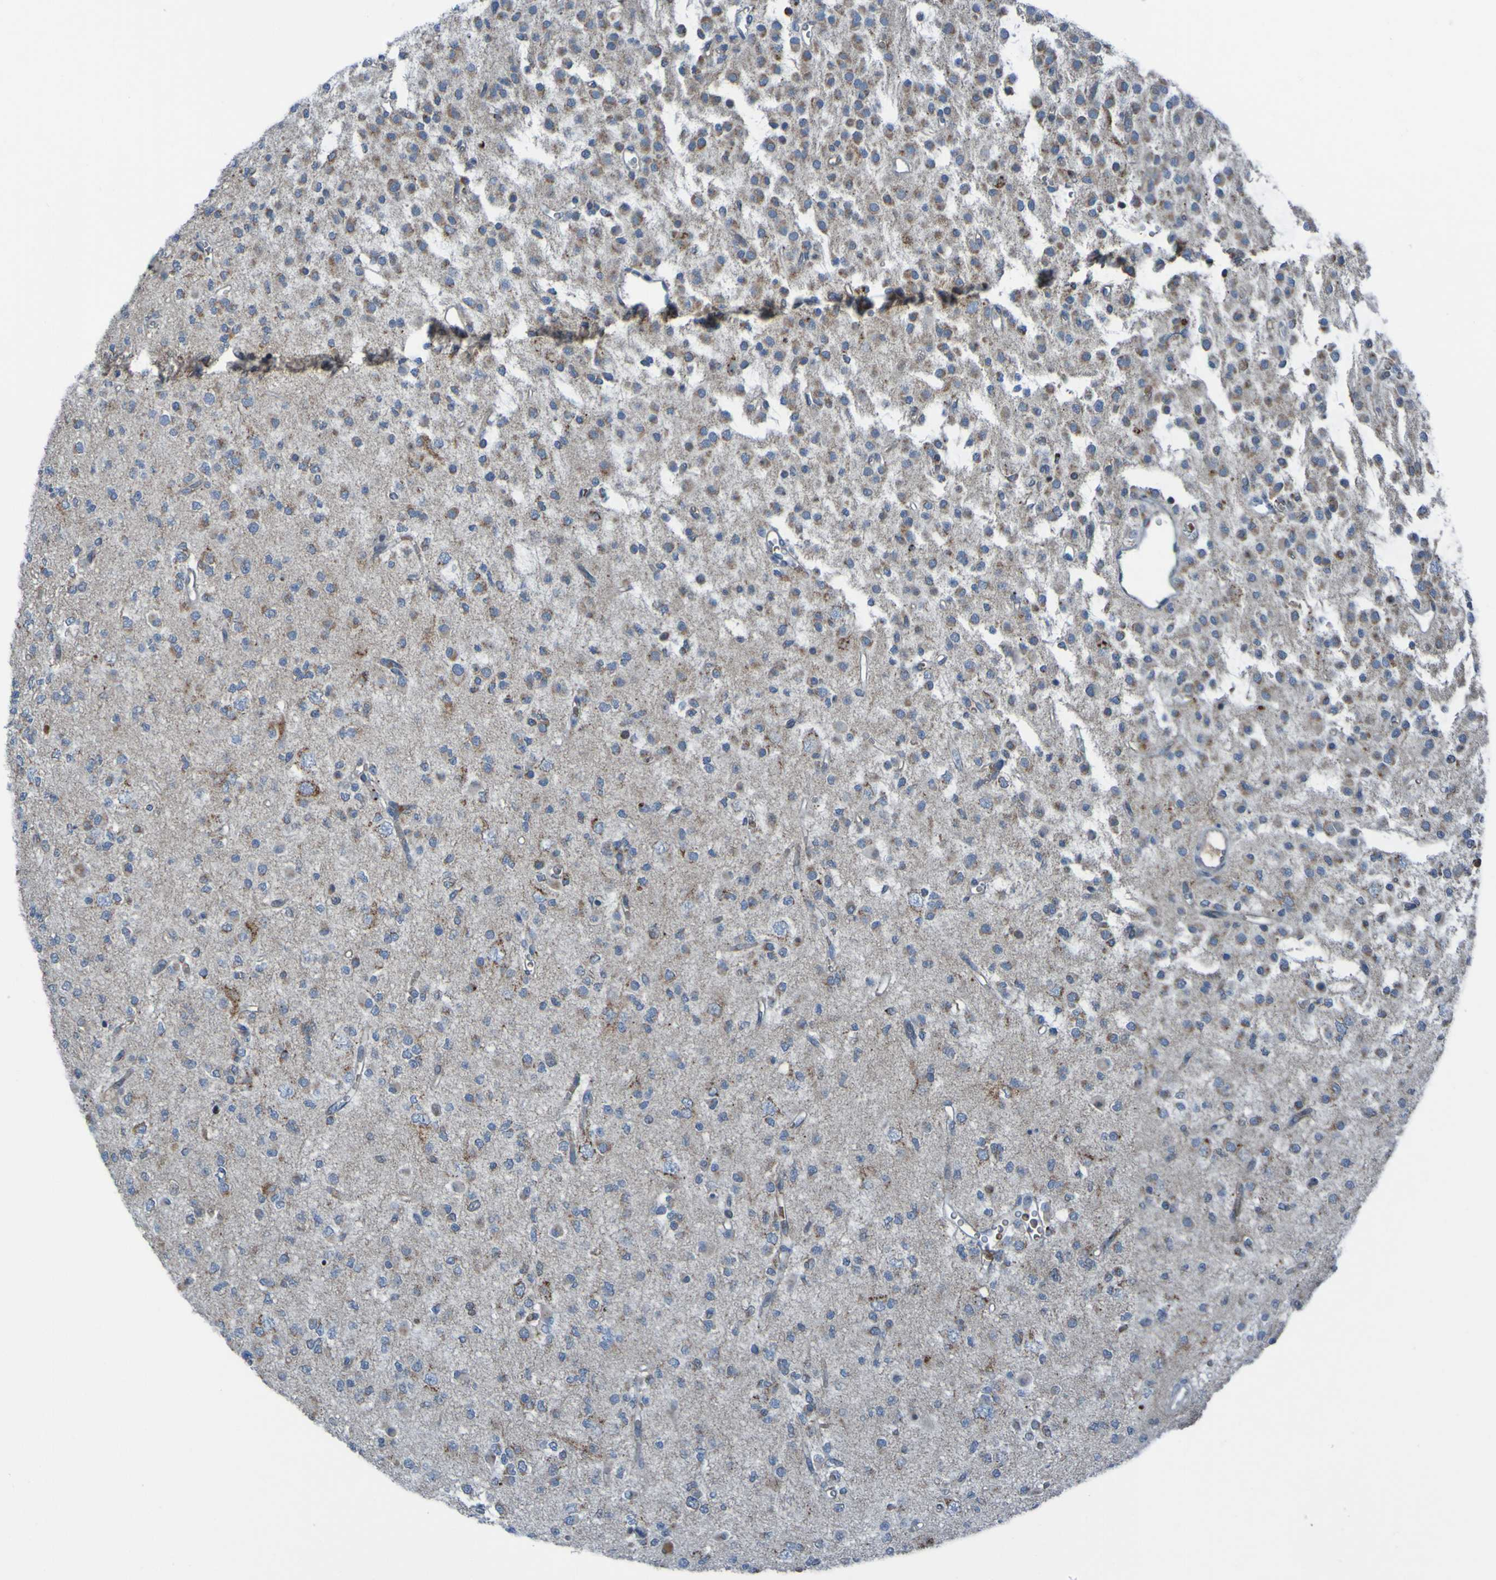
{"staining": {"intensity": "moderate", "quantity": "<25%", "location": "cytoplasmic/membranous"}, "tissue": "glioma", "cell_type": "Tumor cells", "image_type": "cancer", "snomed": [{"axis": "morphology", "description": "Glioma, malignant, Low grade"}, {"axis": "topography", "description": "Brain"}], "caption": "A brown stain shows moderate cytoplasmic/membranous staining of a protein in human malignant glioma (low-grade) tumor cells.", "gene": "UNG", "patient": {"sex": "male", "age": 38}}